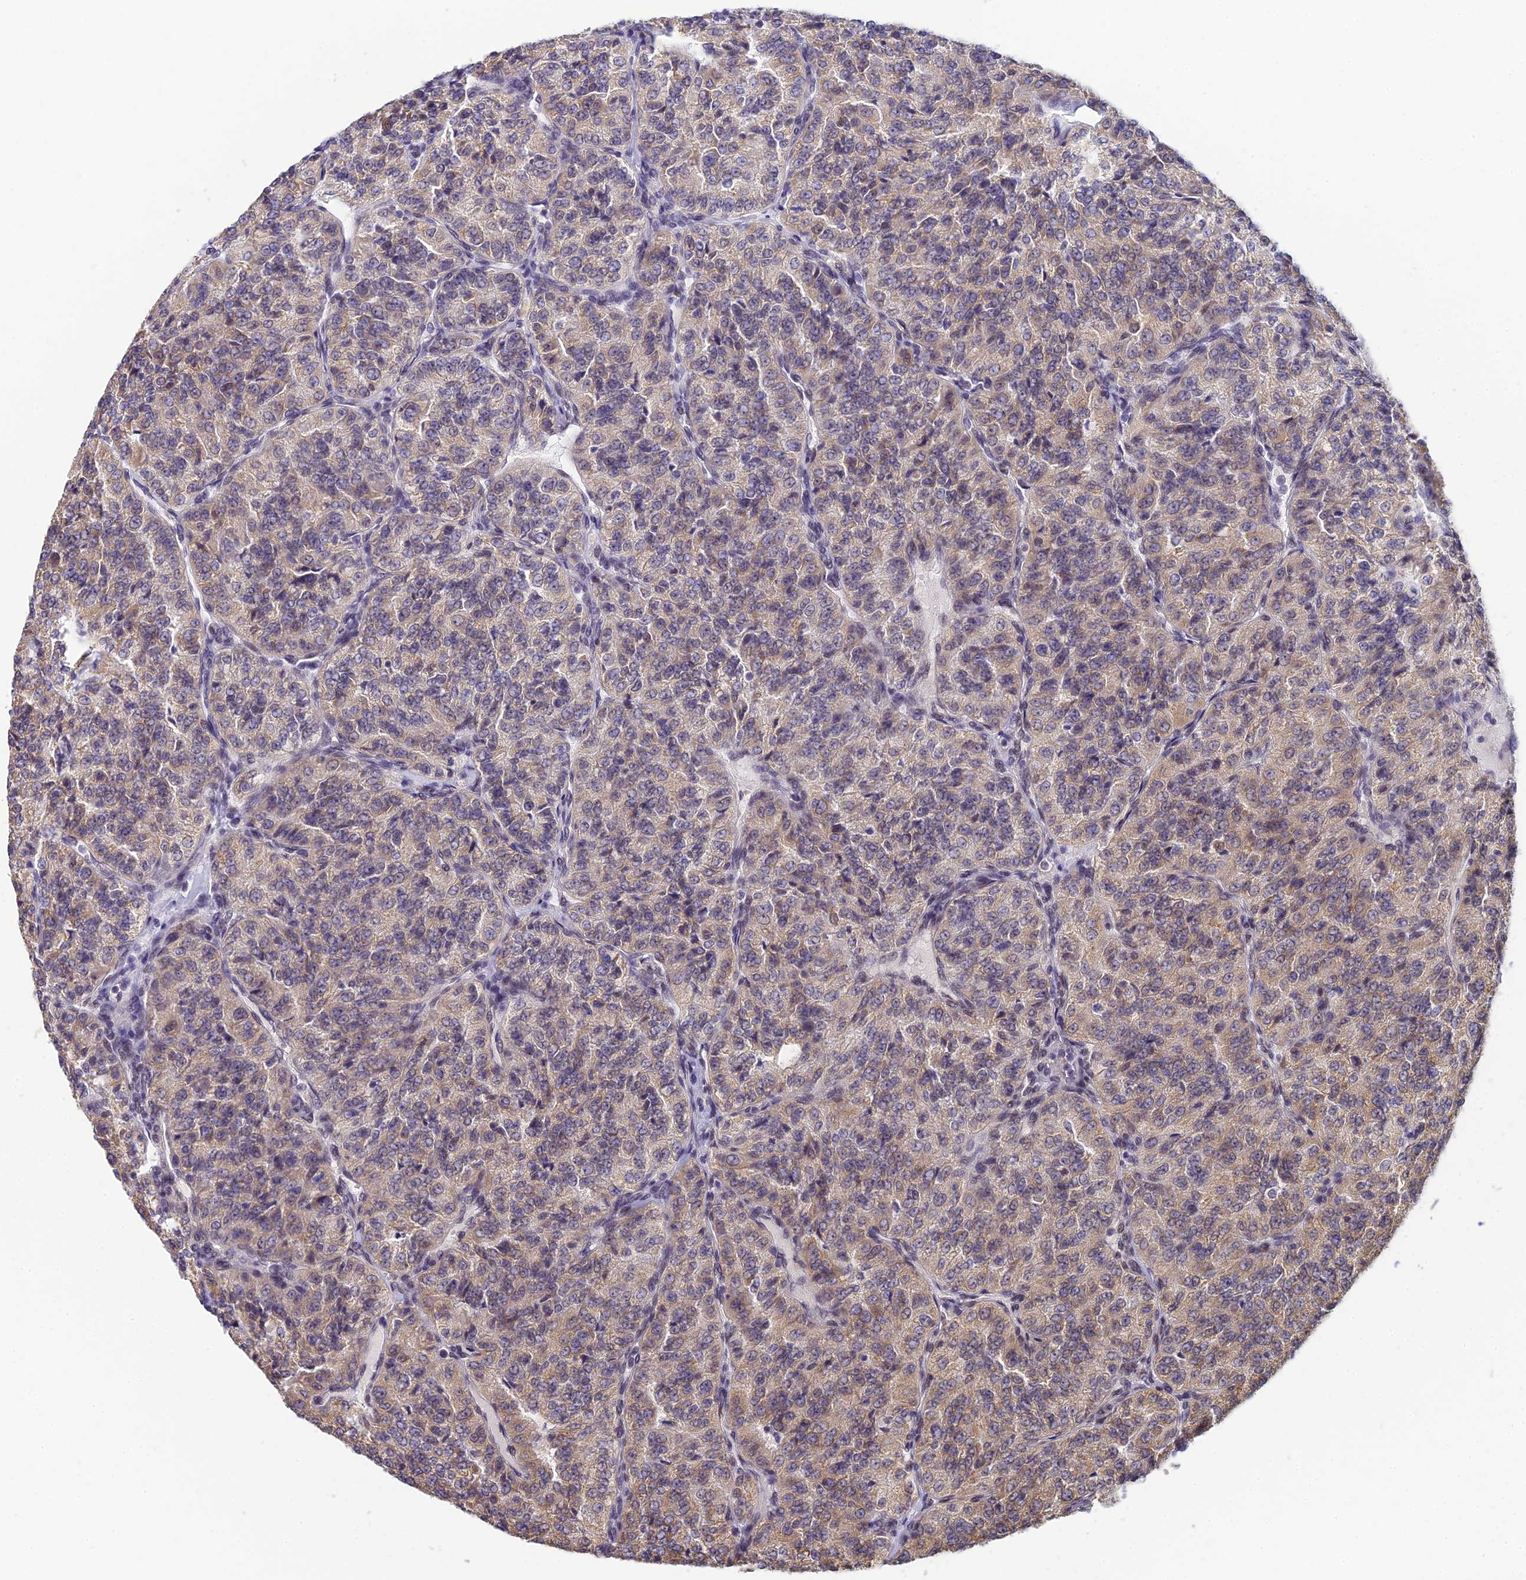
{"staining": {"intensity": "weak", "quantity": ">75%", "location": "cytoplasmic/membranous"}, "tissue": "renal cancer", "cell_type": "Tumor cells", "image_type": "cancer", "snomed": [{"axis": "morphology", "description": "Adenocarcinoma, NOS"}, {"axis": "topography", "description": "Kidney"}], "caption": "Immunohistochemistry (IHC) of human renal cancer (adenocarcinoma) exhibits low levels of weak cytoplasmic/membranous staining in about >75% of tumor cells. Nuclei are stained in blue.", "gene": "C2orf49", "patient": {"sex": "female", "age": 63}}